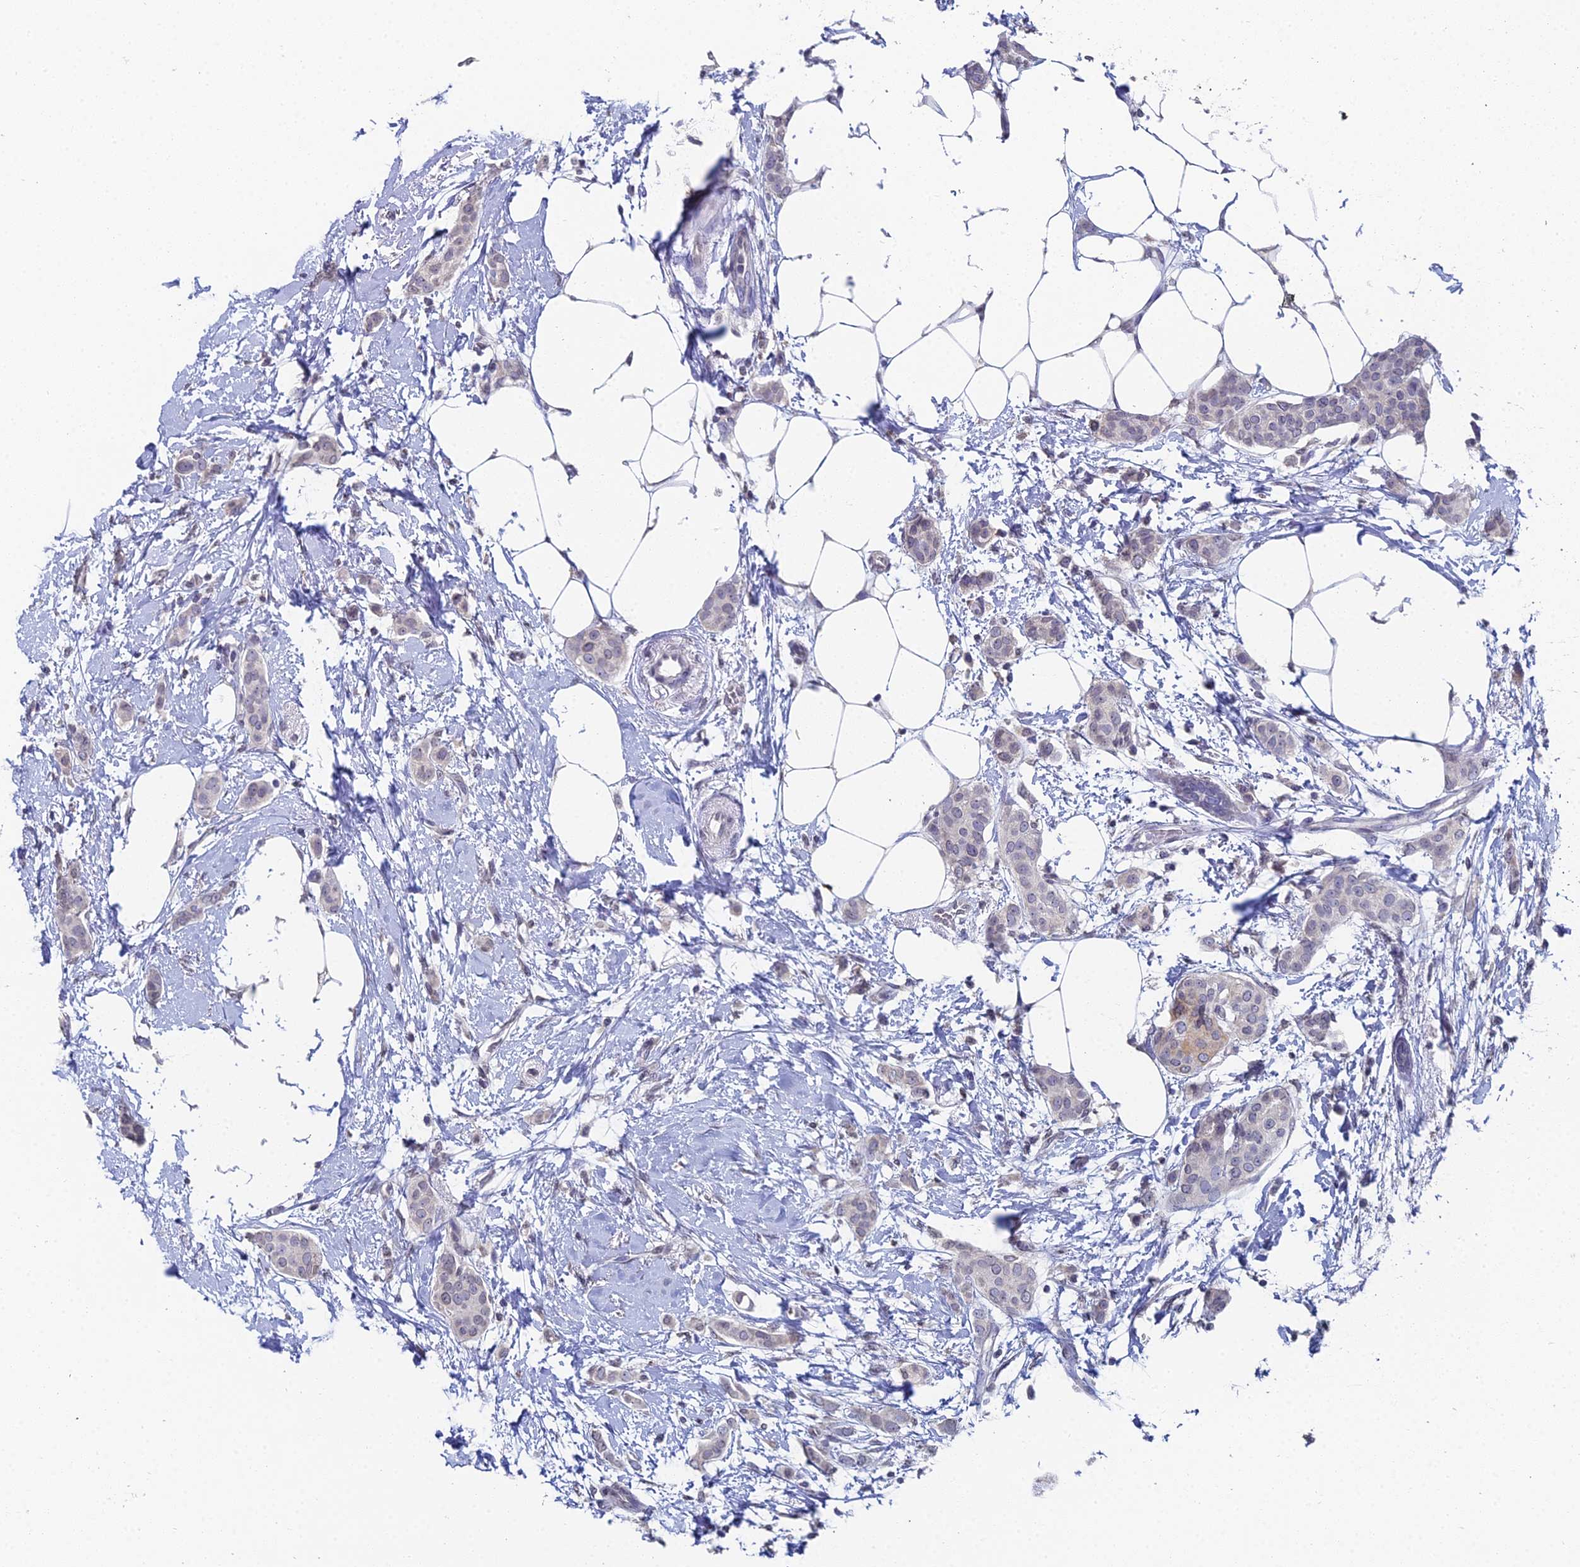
{"staining": {"intensity": "negative", "quantity": "none", "location": "none"}, "tissue": "breast cancer", "cell_type": "Tumor cells", "image_type": "cancer", "snomed": [{"axis": "morphology", "description": "Duct carcinoma"}, {"axis": "topography", "description": "Breast"}], "caption": "The micrograph exhibits no staining of tumor cells in intraductal carcinoma (breast).", "gene": "PRR22", "patient": {"sex": "female", "age": 72}}